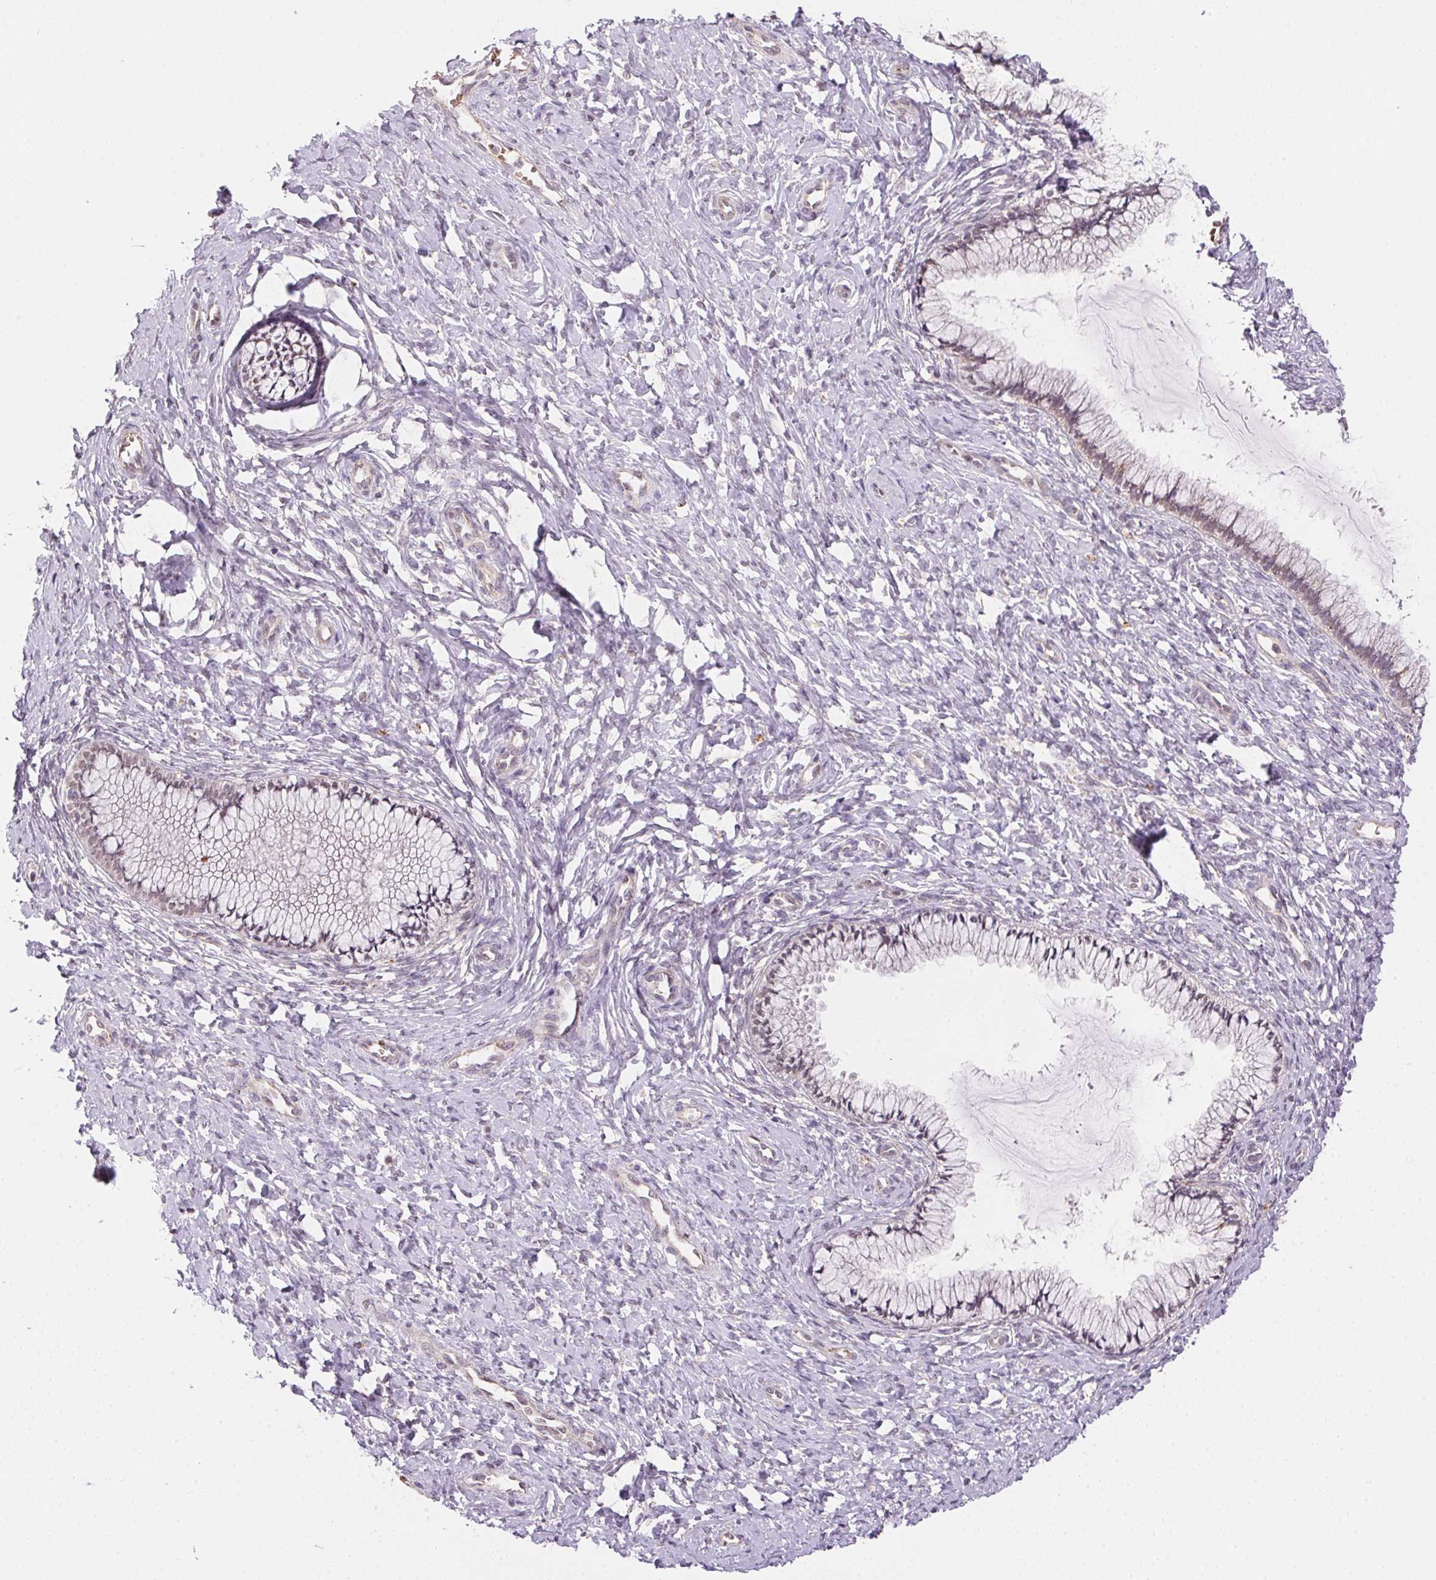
{"staining": {"intensity": "negative", "quantity": "none", "location": "none"}, "tissue": "cervix", "cell_type": "Glandular cells", "image_type": "normal", "snomed": [{"axis": "morphology", "description": "Normal tissue, NOS"}, {"axis": "topography", "description": "Cervix"}], "caption": "This is a image of immunohistochemistry staining of benign cervix, which shows no positivity in glandular cells. (DAB IHC visualized using brightfield microscopy, high magnification).", "gene": "METTL13", "patient": {"sex": "female", "age": 37}}